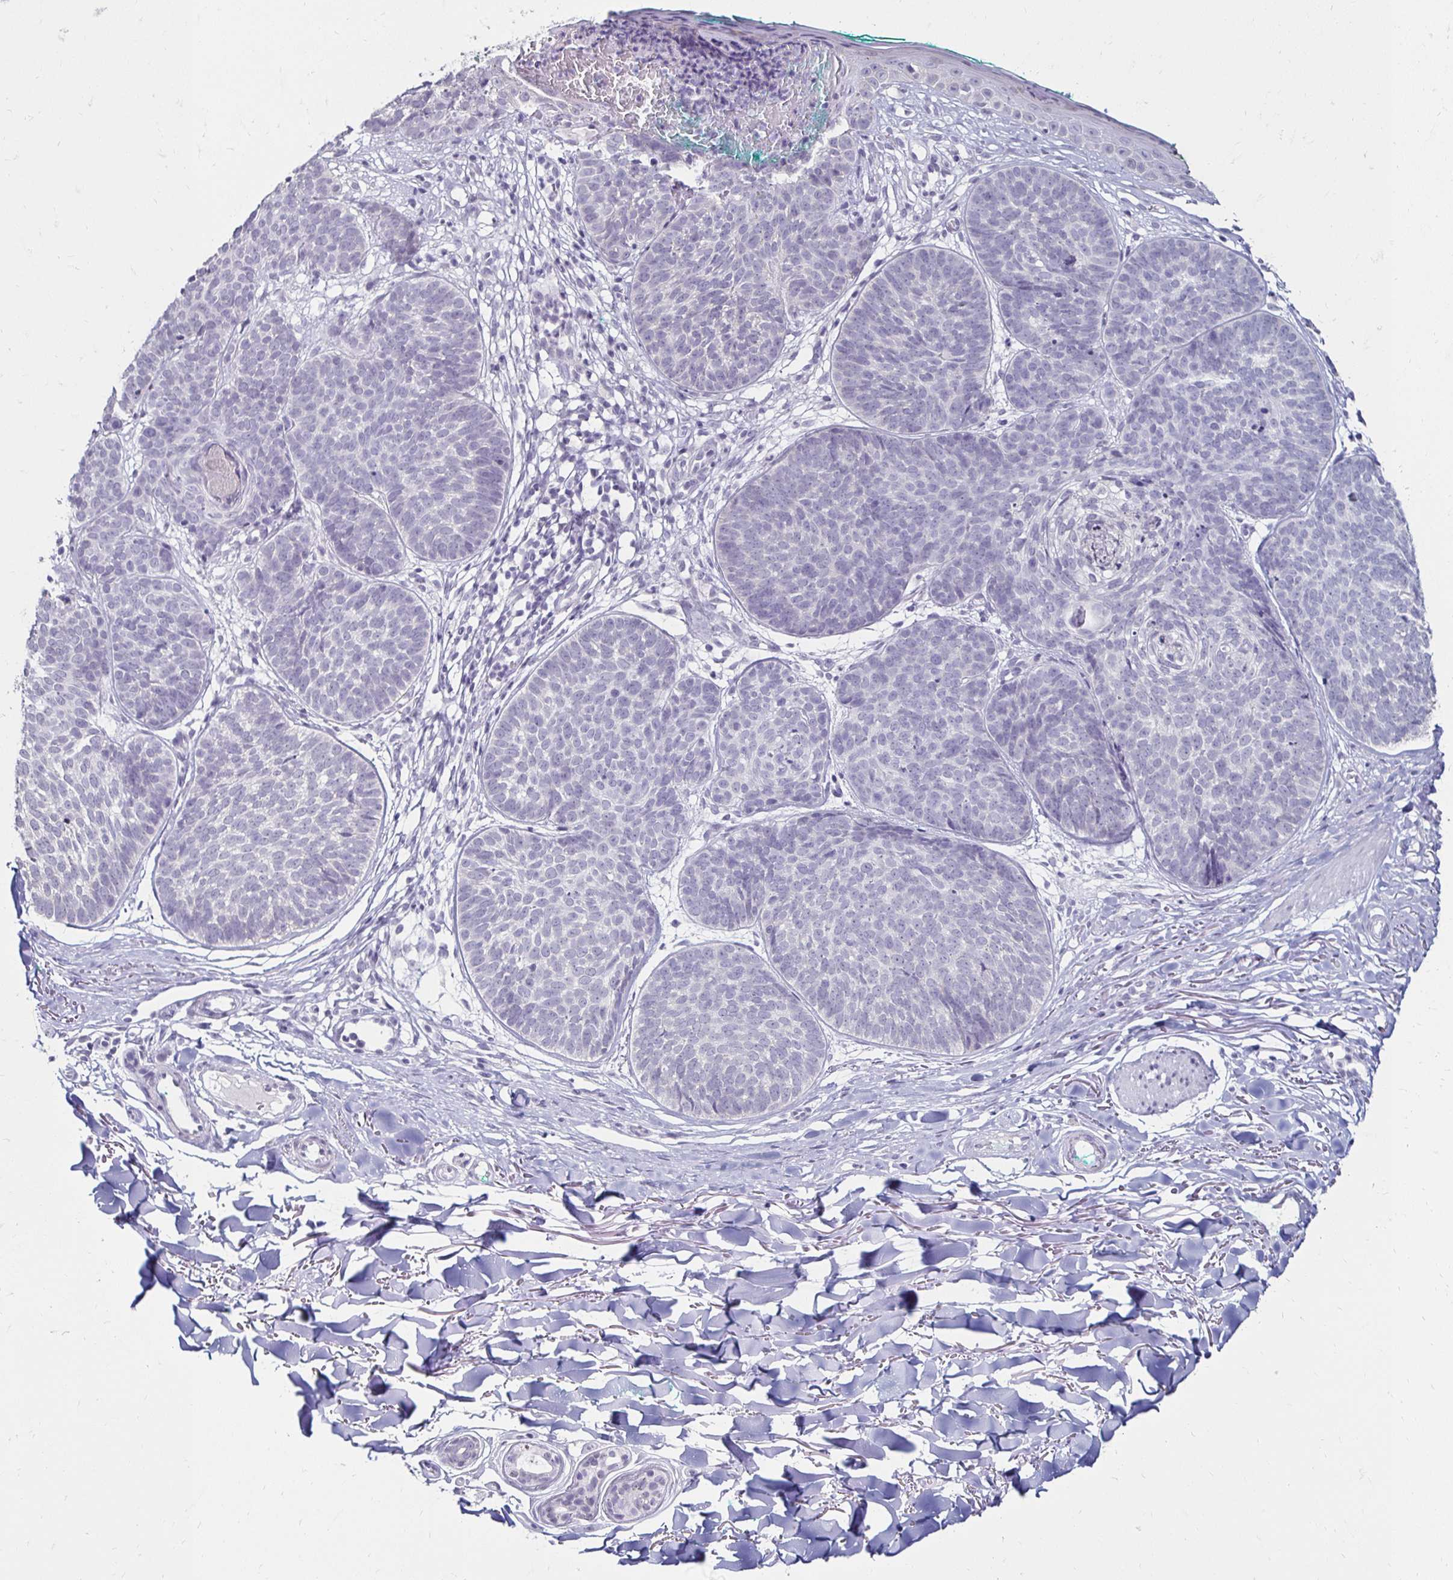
{"staining": {"intensity": "negative", "quantity": "none", "location": "none"}, "tissue": "skin cancer", "cell_type": "Tumor cells", "image_type": "cancer", "snomed": [{"axis": "morphology", "description": "Basal cell carcinoma"}, {"axis": "topography", "description": "Skin"}, {"axis": "topography", "description": "Skin of neck"}, {"axis": "topography", "description": "Skin of shoulder"}, {"axis": "topography", "description": "Skin of back"}], "caption": "High power microscopy image of an immunohistochemistry image of skin basal cell carcinoma, revealing no significant staining in tumor cells.", "gene": "TOMM34", "patient": {"sex": "male", "age": 80}}